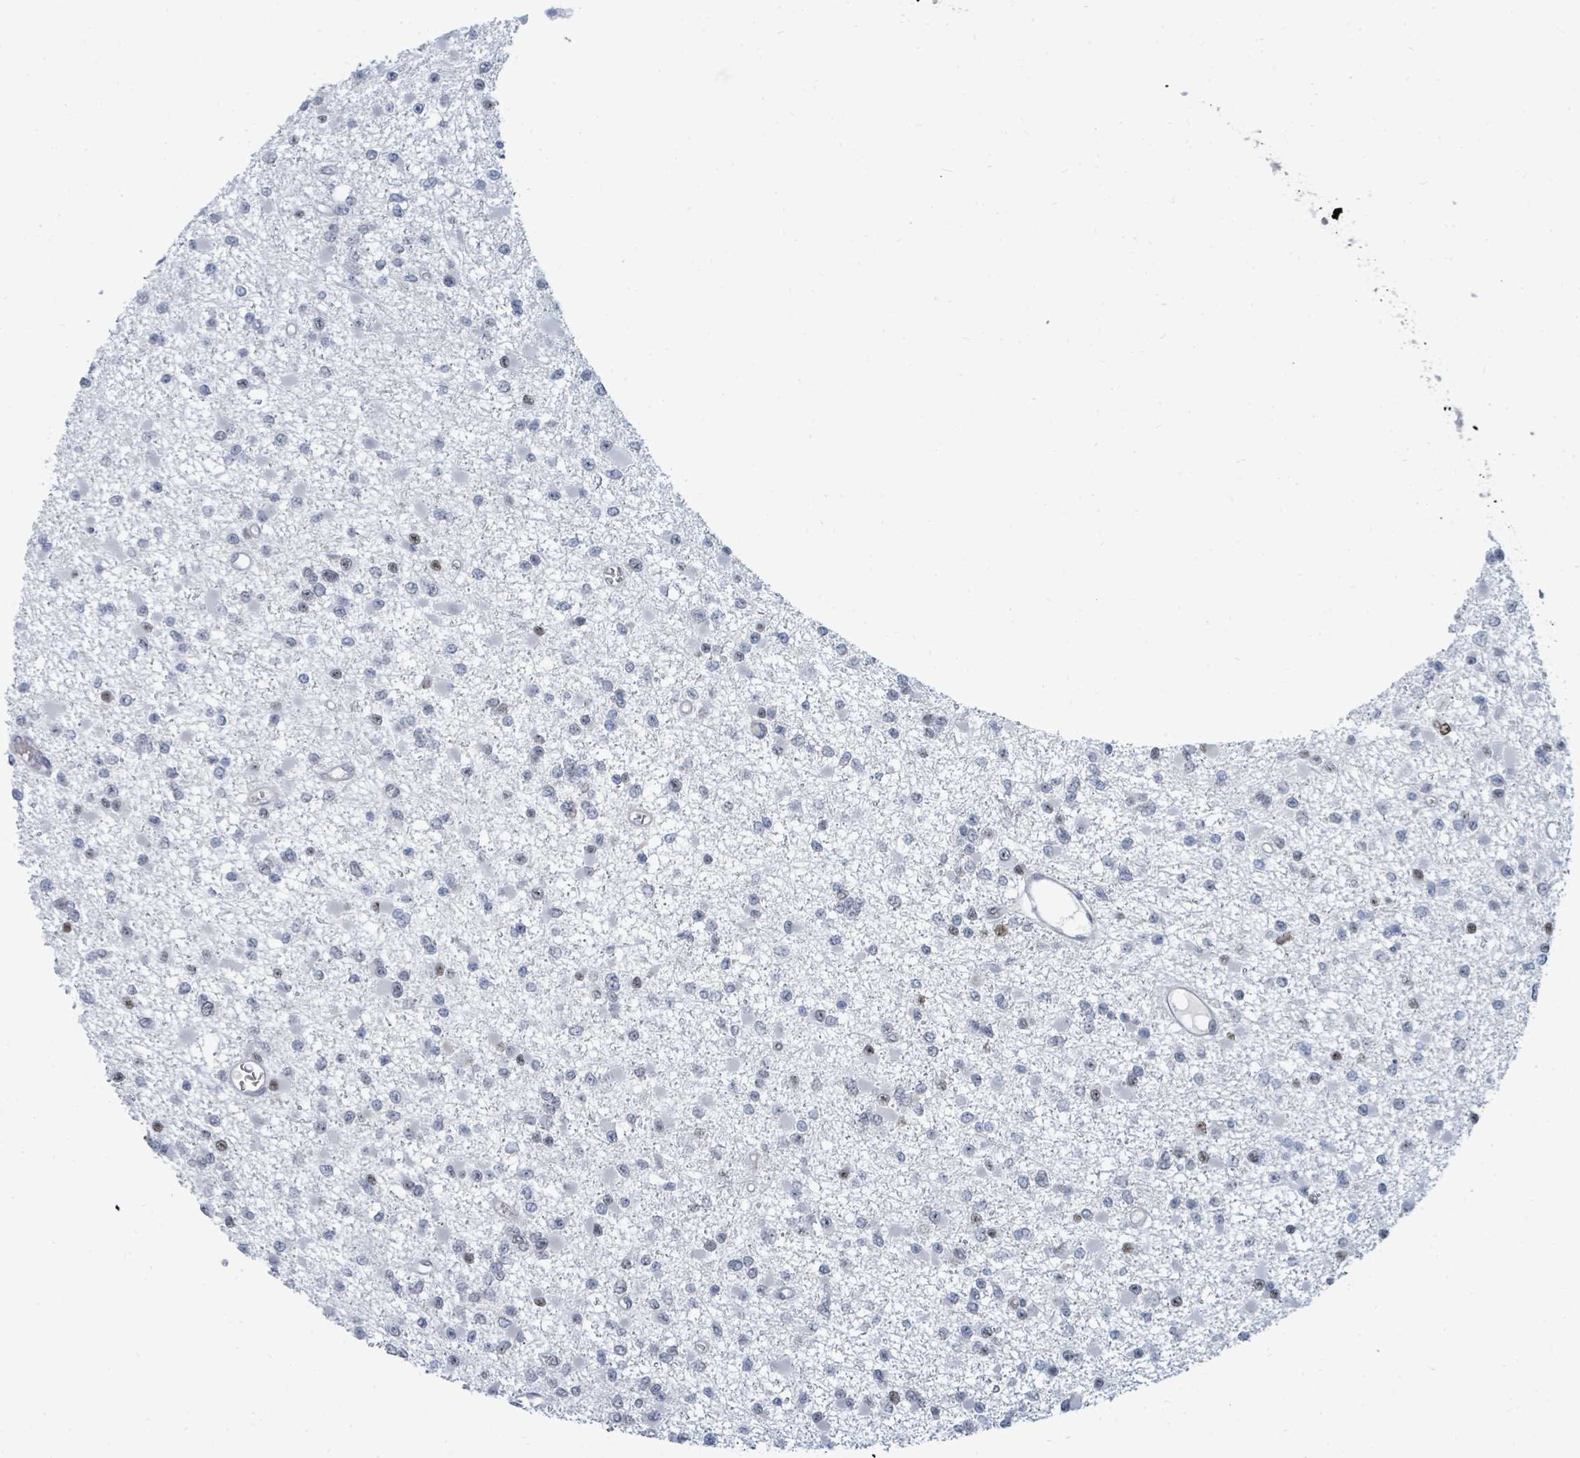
{"staining": {"intensity": "moderate", "quantity": "<25%", "location": "nuclear"}, "tissue": "glioma", "cell_type": "Tumor cells", "image_type": "cancer", "snomed": [{"axis": "morphology", "description": "Glioma, malignant, Low grade"}, {"axis": "topography", "description": "Brain"}], "caption": "A brown stain highlights moderate nuclear positivity of a protein in human glioma tumor cells. (Brightfield microscopy of DAB IHC at high magnification).", "gene": "SUMO4", "patient": {"sex": "female", "age": 22}}